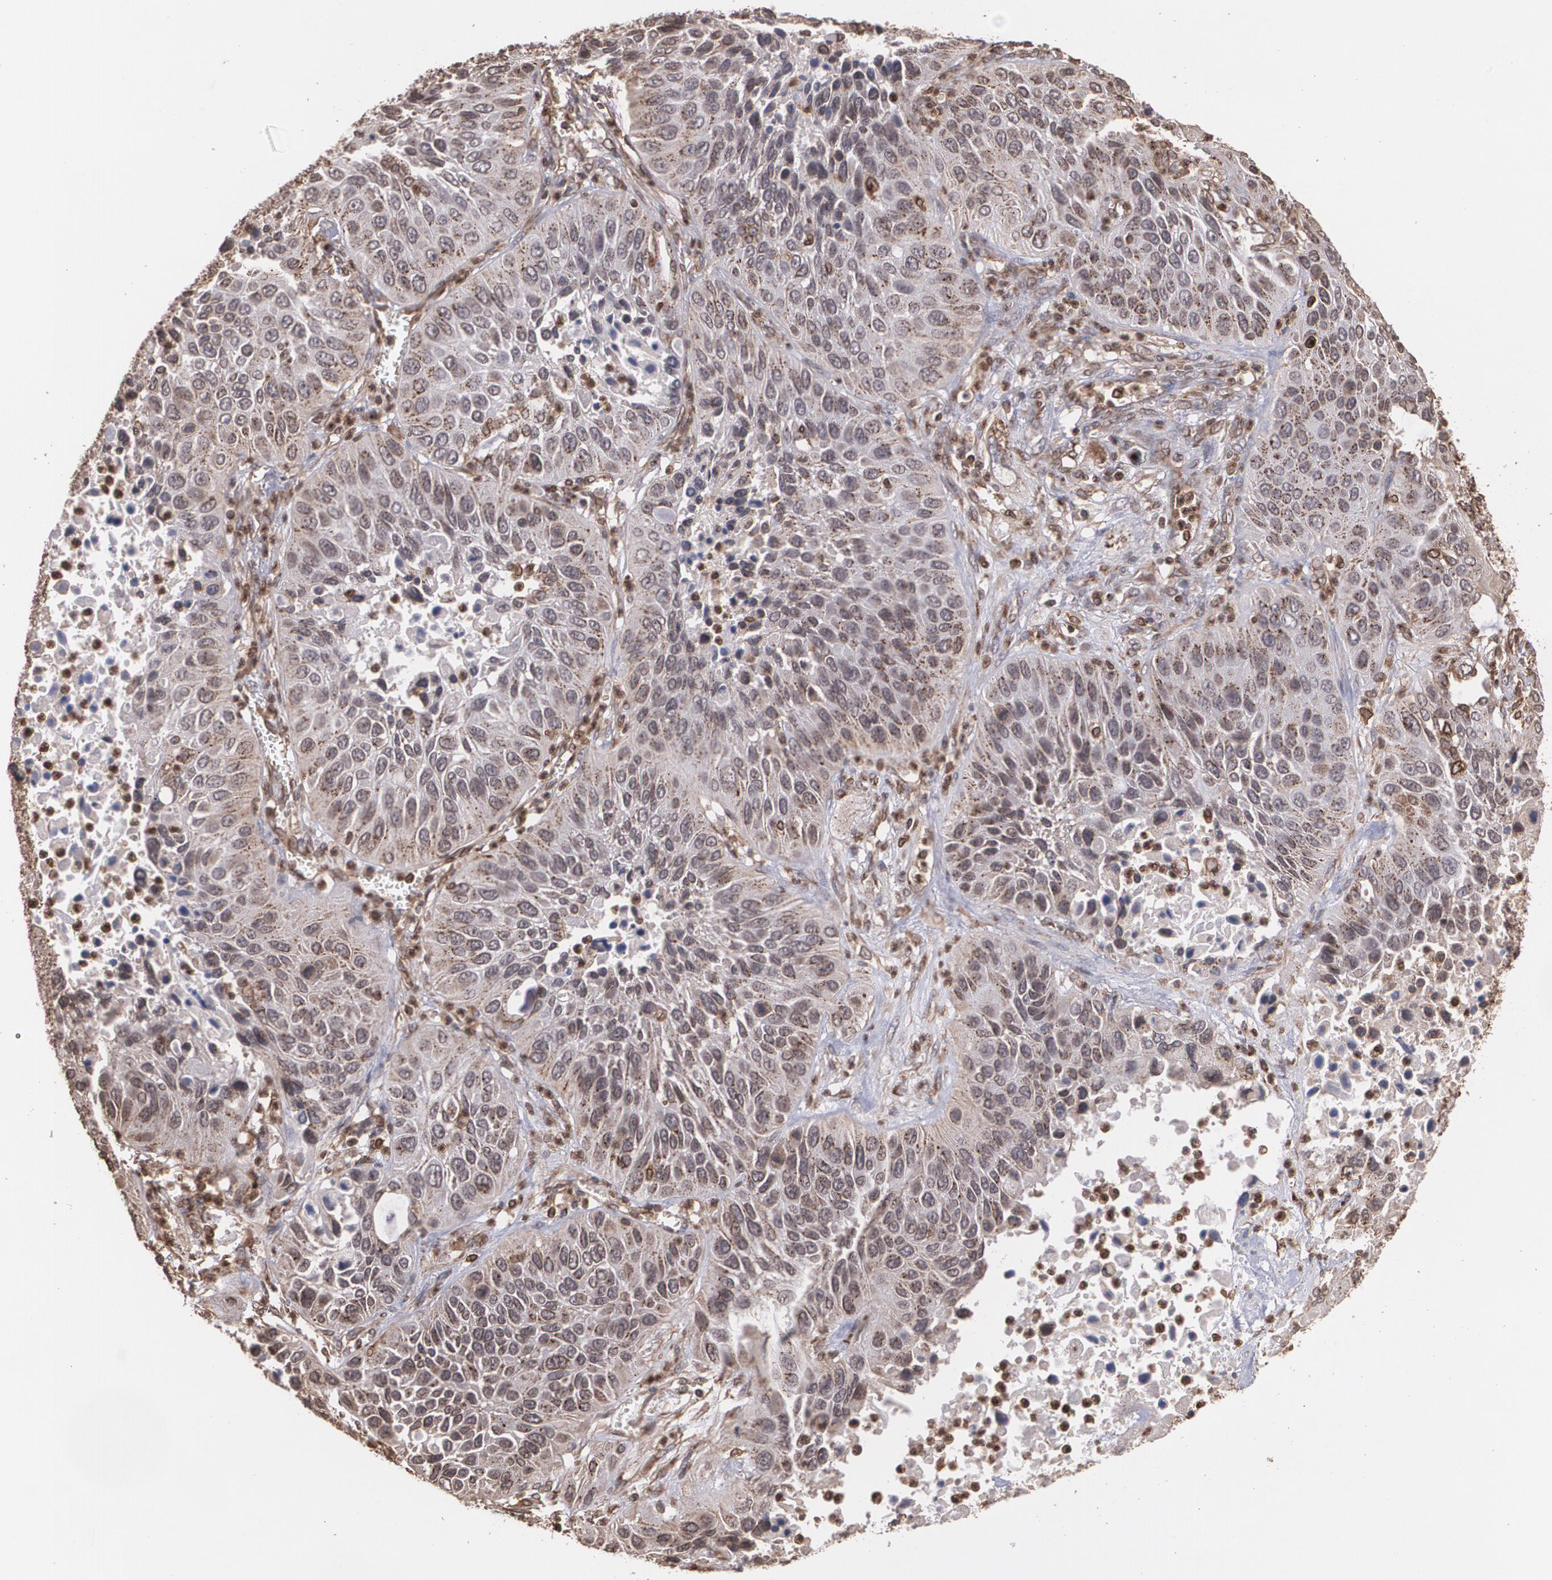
{"staining": {"intensity": "weak", "quantity": "25%-75%", "location": "cytoplasmic/membranous"}, "tissue": "lung cancer", "cell_type": "Tumor cells", "image_type": "cancer", "snomed": [{"axis": "morphology", "description": "Squamous cell carcinoma, NOS"}, {"axis": "topography", "description": "Lung"}], "caption": "High-power microscopy captured an IHC micrograph of lung squamous cell carcinoma, revealing weak cytoplasmic/membranous staining in about 25%-75% of tumor cells.", "gene": "TRIP11", "patient": {"sex": "female", "age": 76}}